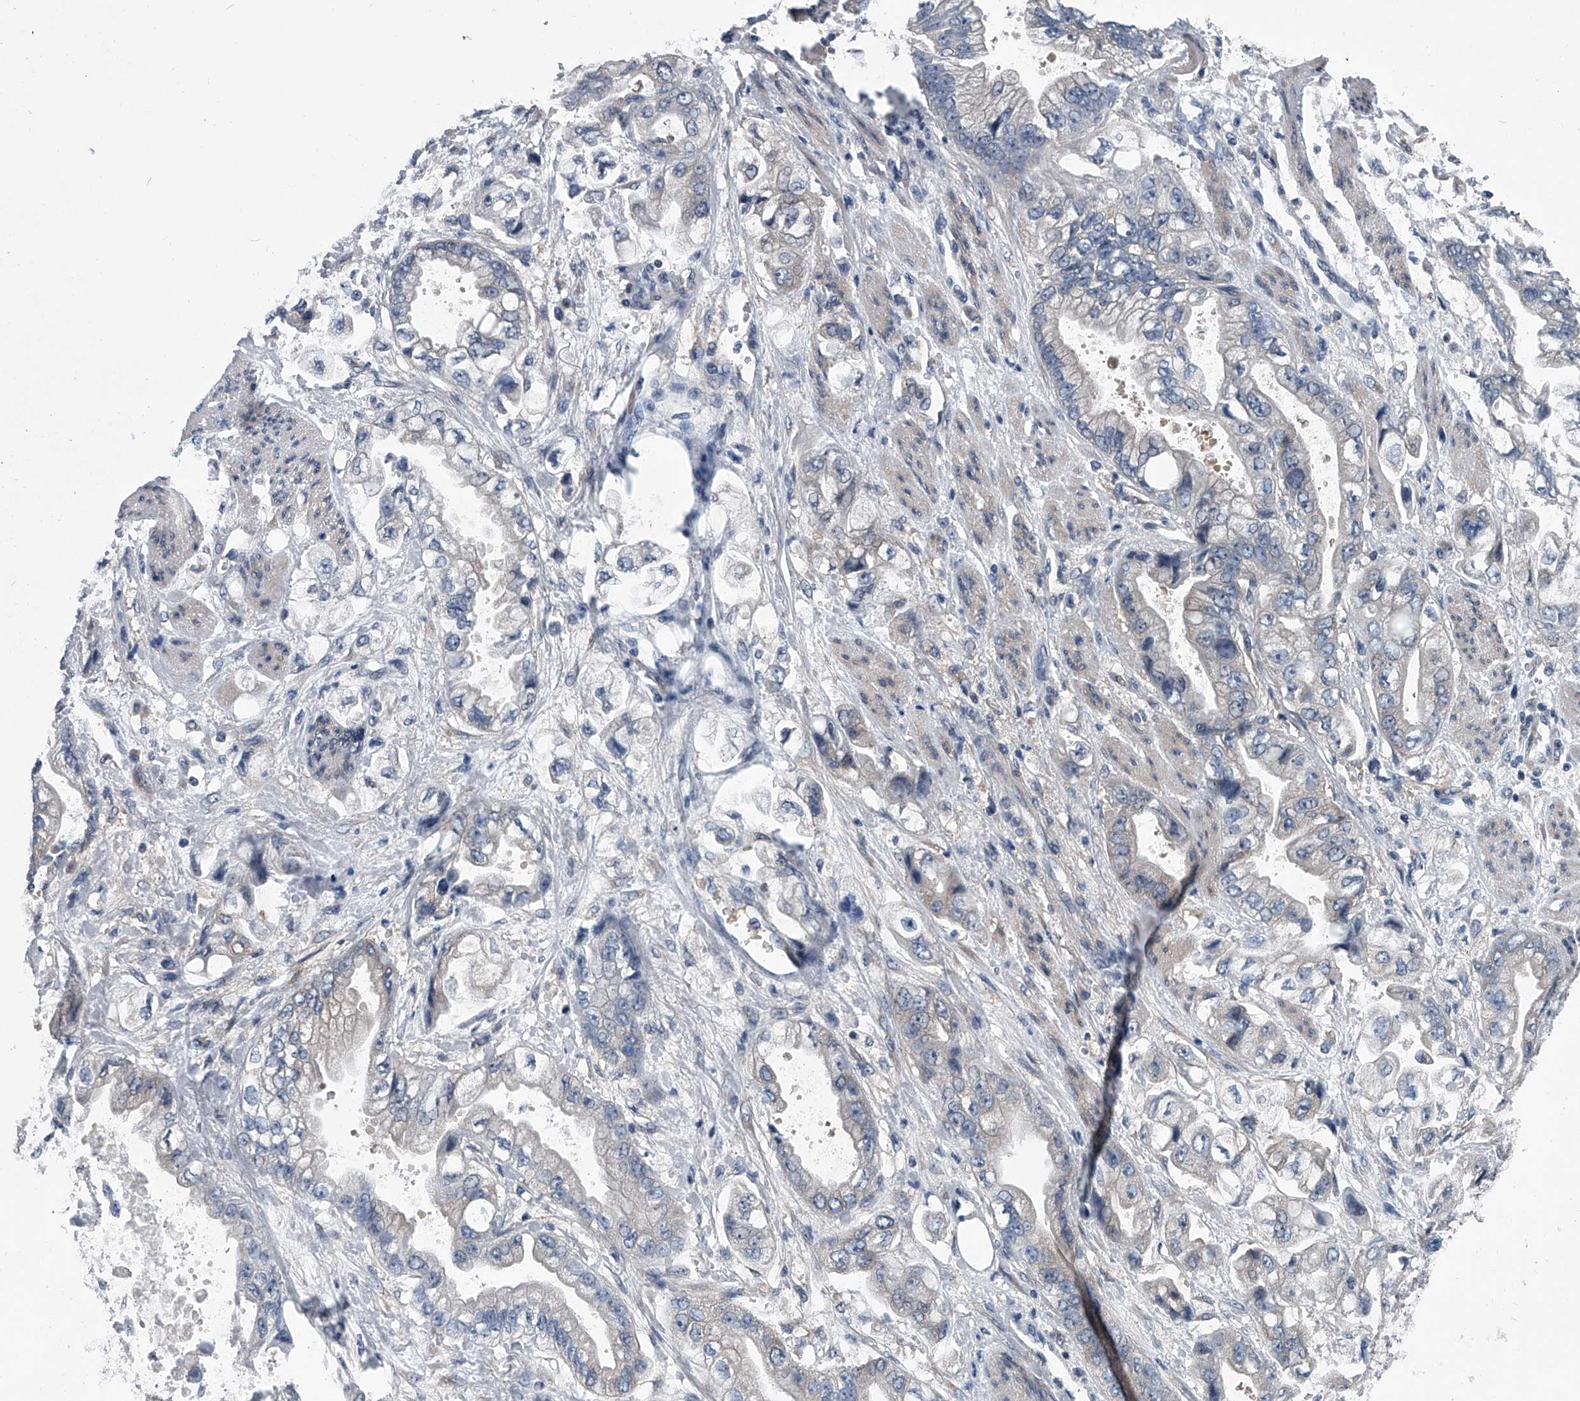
{"staining": {"intensity": "negative", "quantity": "none", "location": "none"}, "tissue": "stomach cancer", "cell_type": "Tumor cells", "image_type": "cancer", "snomed": [{"axis": "morphology", "description": "Adenocarcinoma, NOS"}, {"axis": "topography", "description": "Stomach"}], "caption": "The immunohistochemistry photomicrograph has no significant staining in tumor cells of stomach adenocarcinoma tissue. (Stains: DAB (3,3'-diaminobenzidine) immunohistochemistry (IHC) with hematoxylin counter stain, Microscopy: brightfield microscopy at high magnification).", "gene": "PPP2R5D", "patient": {"sex": "male", "age": 62}}